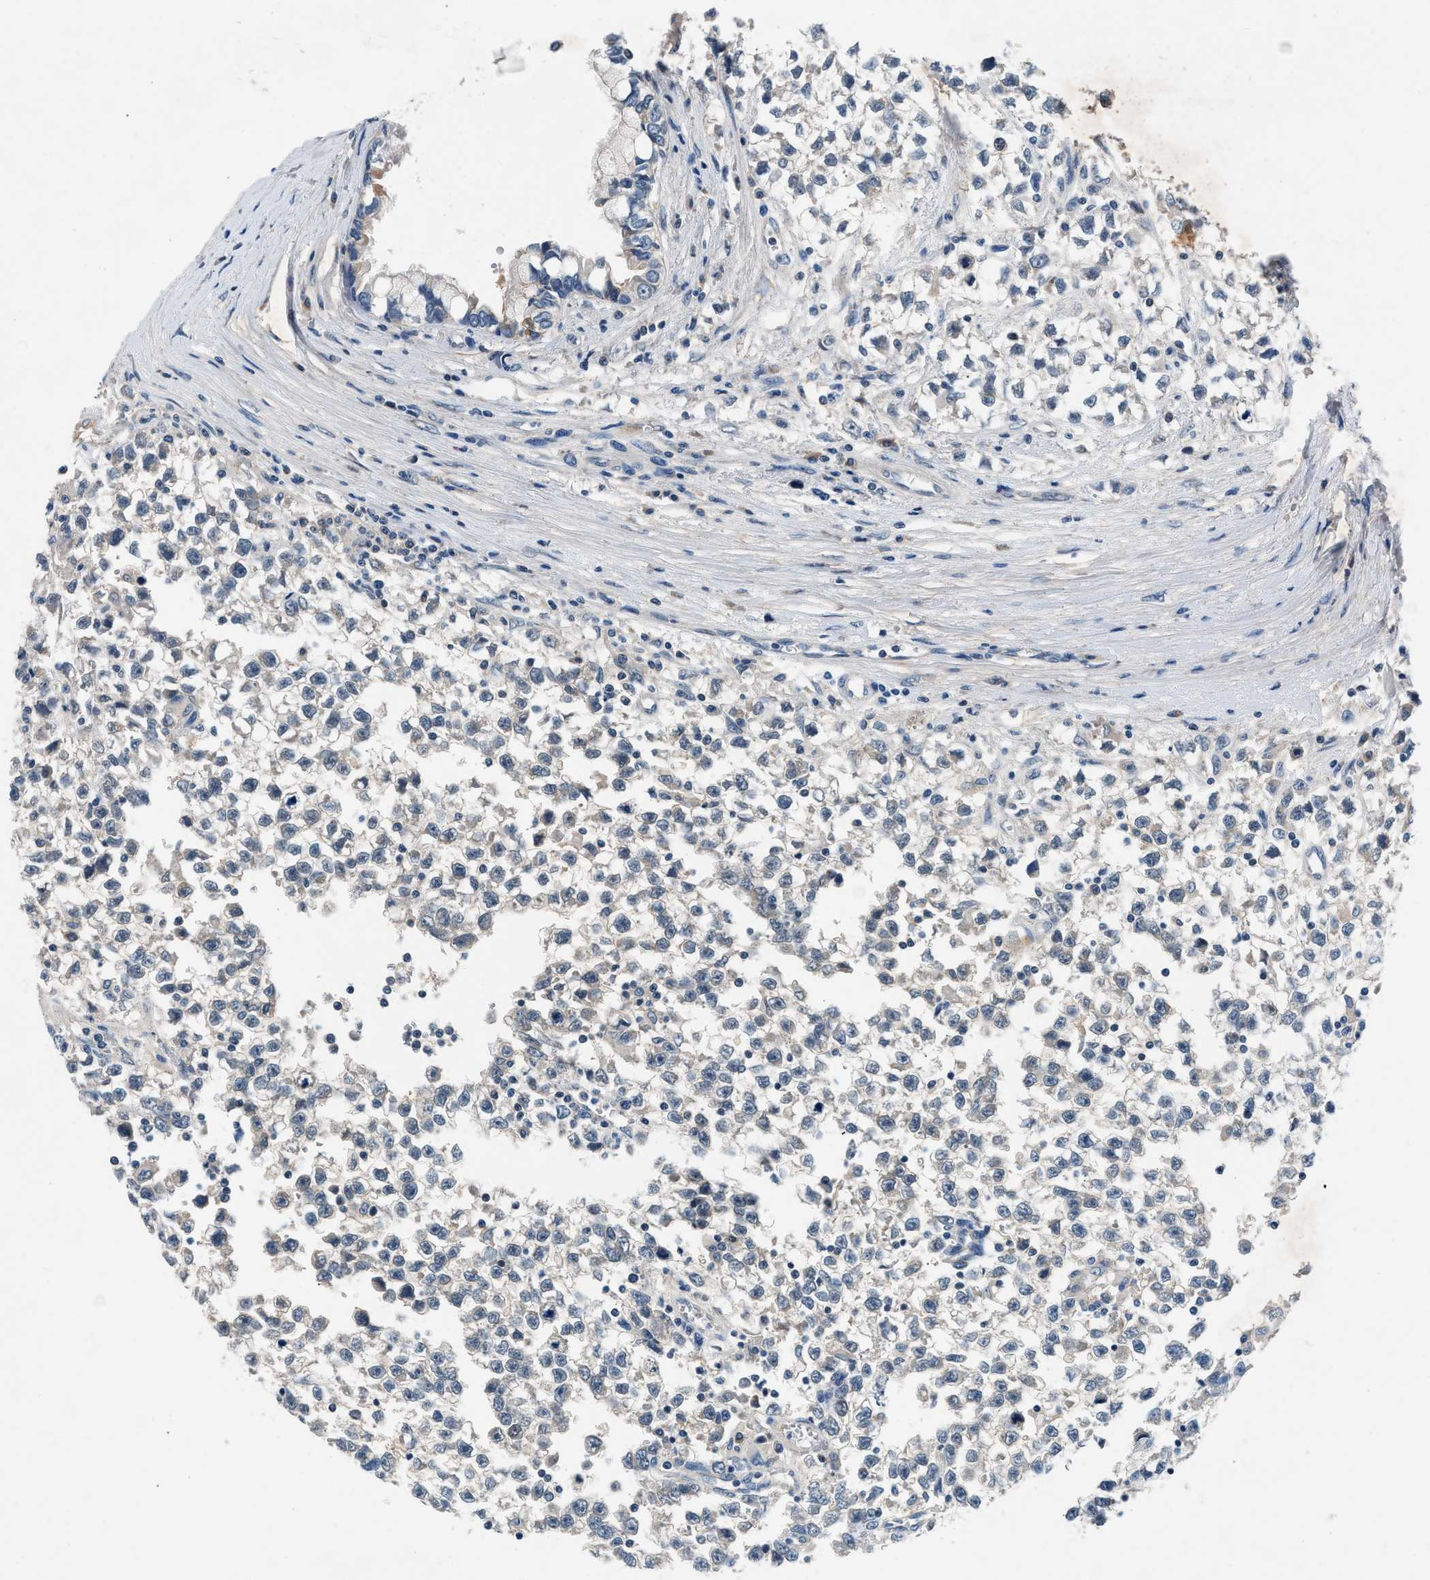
{"staining": {"intensity": "negative", "quantity": "none", "location": "none"}, "tissue": "testis cancer", "cell_type": "Tumor cells", "image_type": "cancer", "snomed": [{"axis": "morphology", "description": "Seminoma, NOS"}, {"axis": "morphology", "description": "Carcinoma, Embryonal, NOS"}, {"axis": "topography", "description": "Testis"}], "caption": "Immunohistochemistry of testis cancer (seminoma) reveals no expression in tumor cells.", "gene": "DENND6B", "patient": {"sex": "male", "age": 51}}